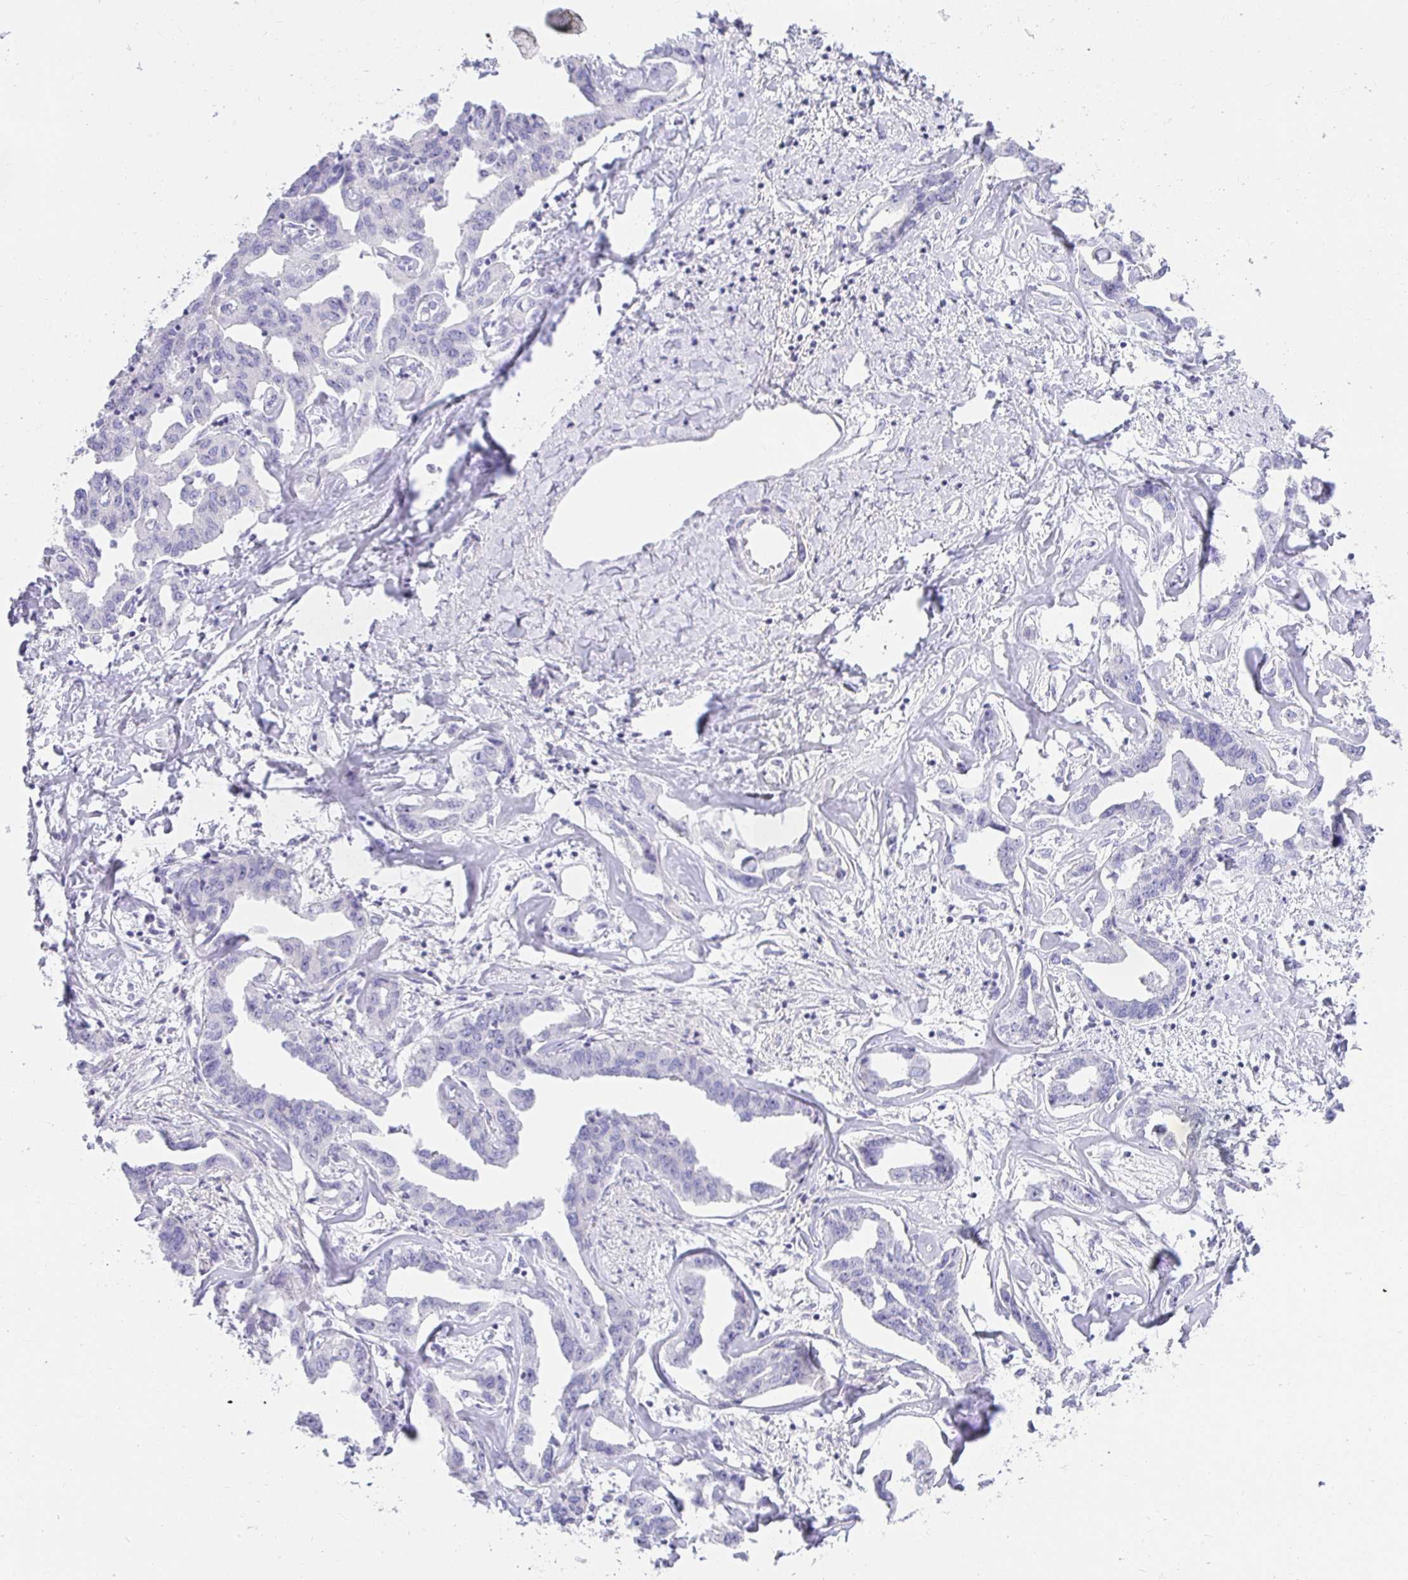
{"staining": {"intensity": "negative", "quantity": "none", "location": "none"}, "tissue": "liver cancer", "cell_type": "Tumor cells", "image_type": "cancer", "snomed": [{"axis": "morphology", "description": "Cholangiocarcinoma"}, {"axis": "topography", "description": "Liver"}], "caption": "IHC of human liver cancer displays no positivity in tumor cells.", "gene": "CHAT", "patient": {"sex": "male", "age": 59}}